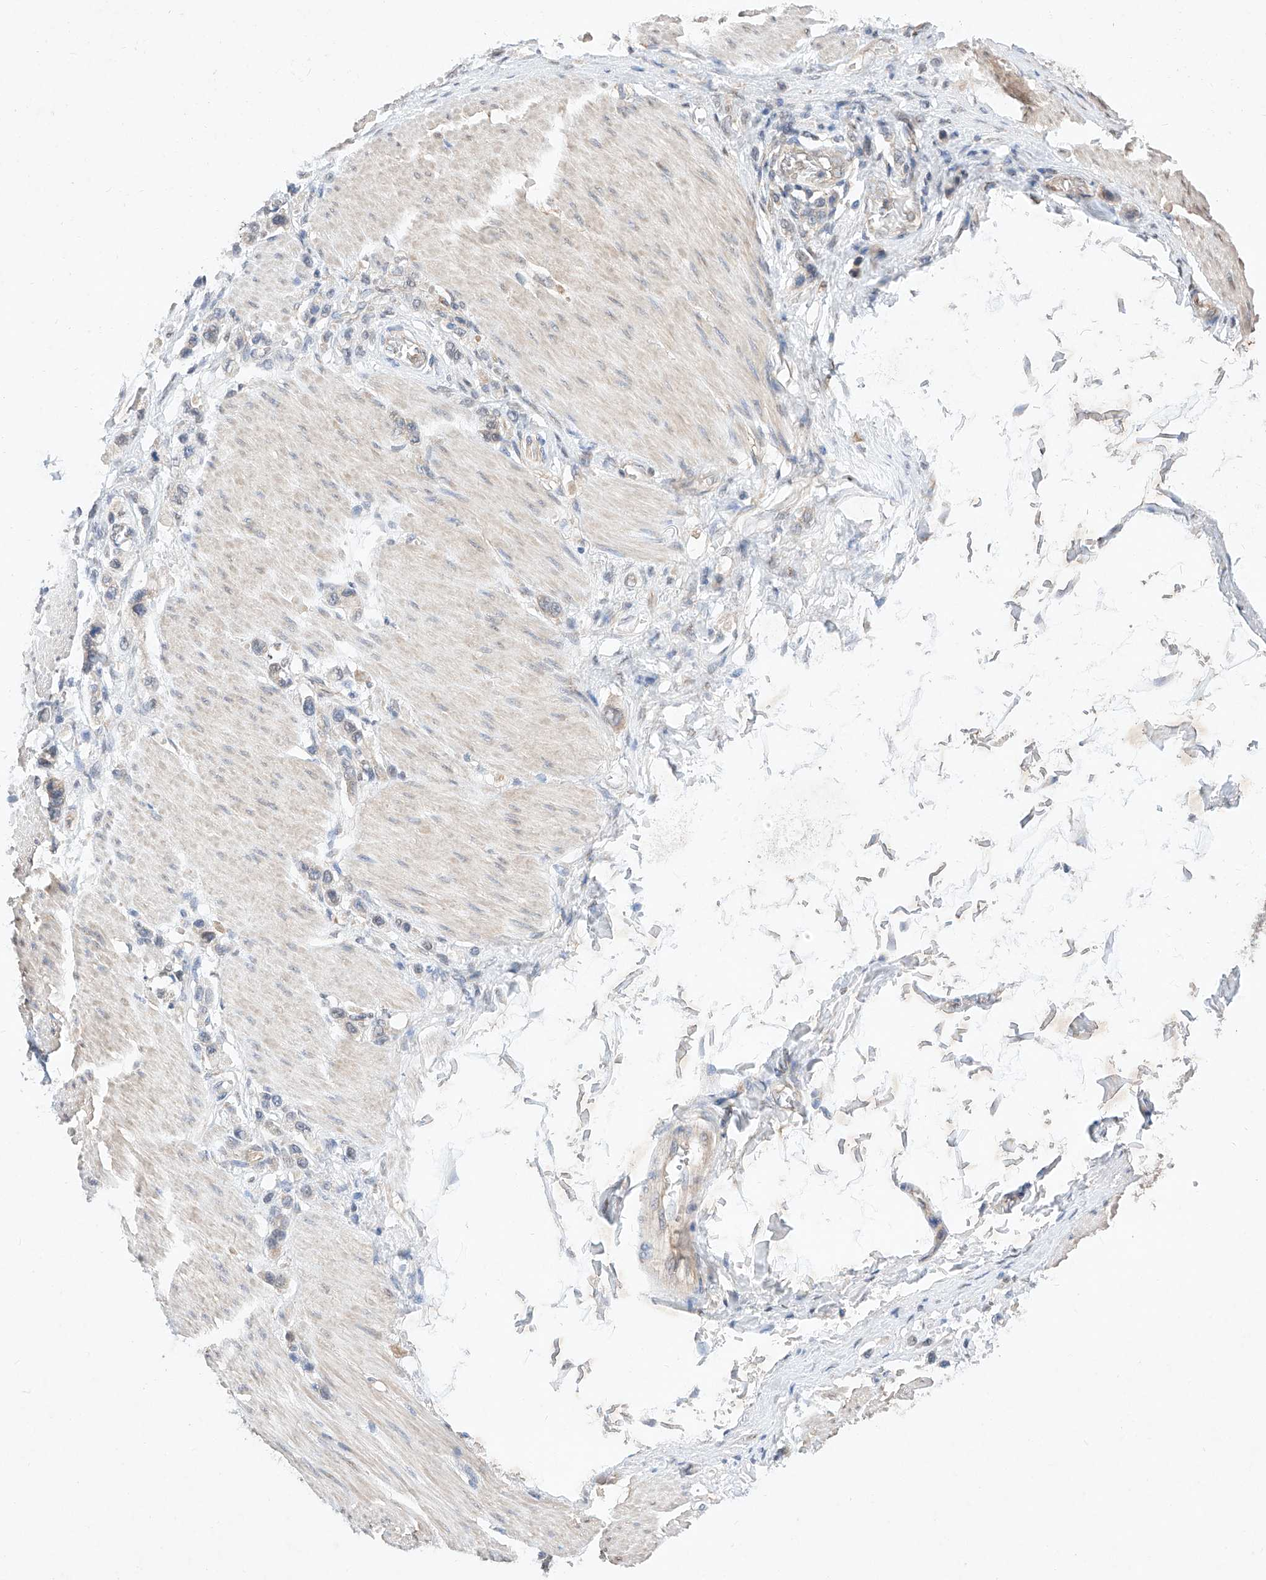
{"staining": {"intensity": "negative", "quantity": "none", "location": "none"}, "tissue": "stomach cancer", "cell_type": "Tumor cells", "image_type": "cancer", "snomed": [{"axis": "morphology", "description": "Adenocarcinoma, NOS"}, {"axis": "topography", "description": "Stomach"}], "caption": "Tumor cells are negative for protein expression in human stomach cancer.", "gene": "ZSCAN4", "patient": {"sex": "female", "age": 65}}